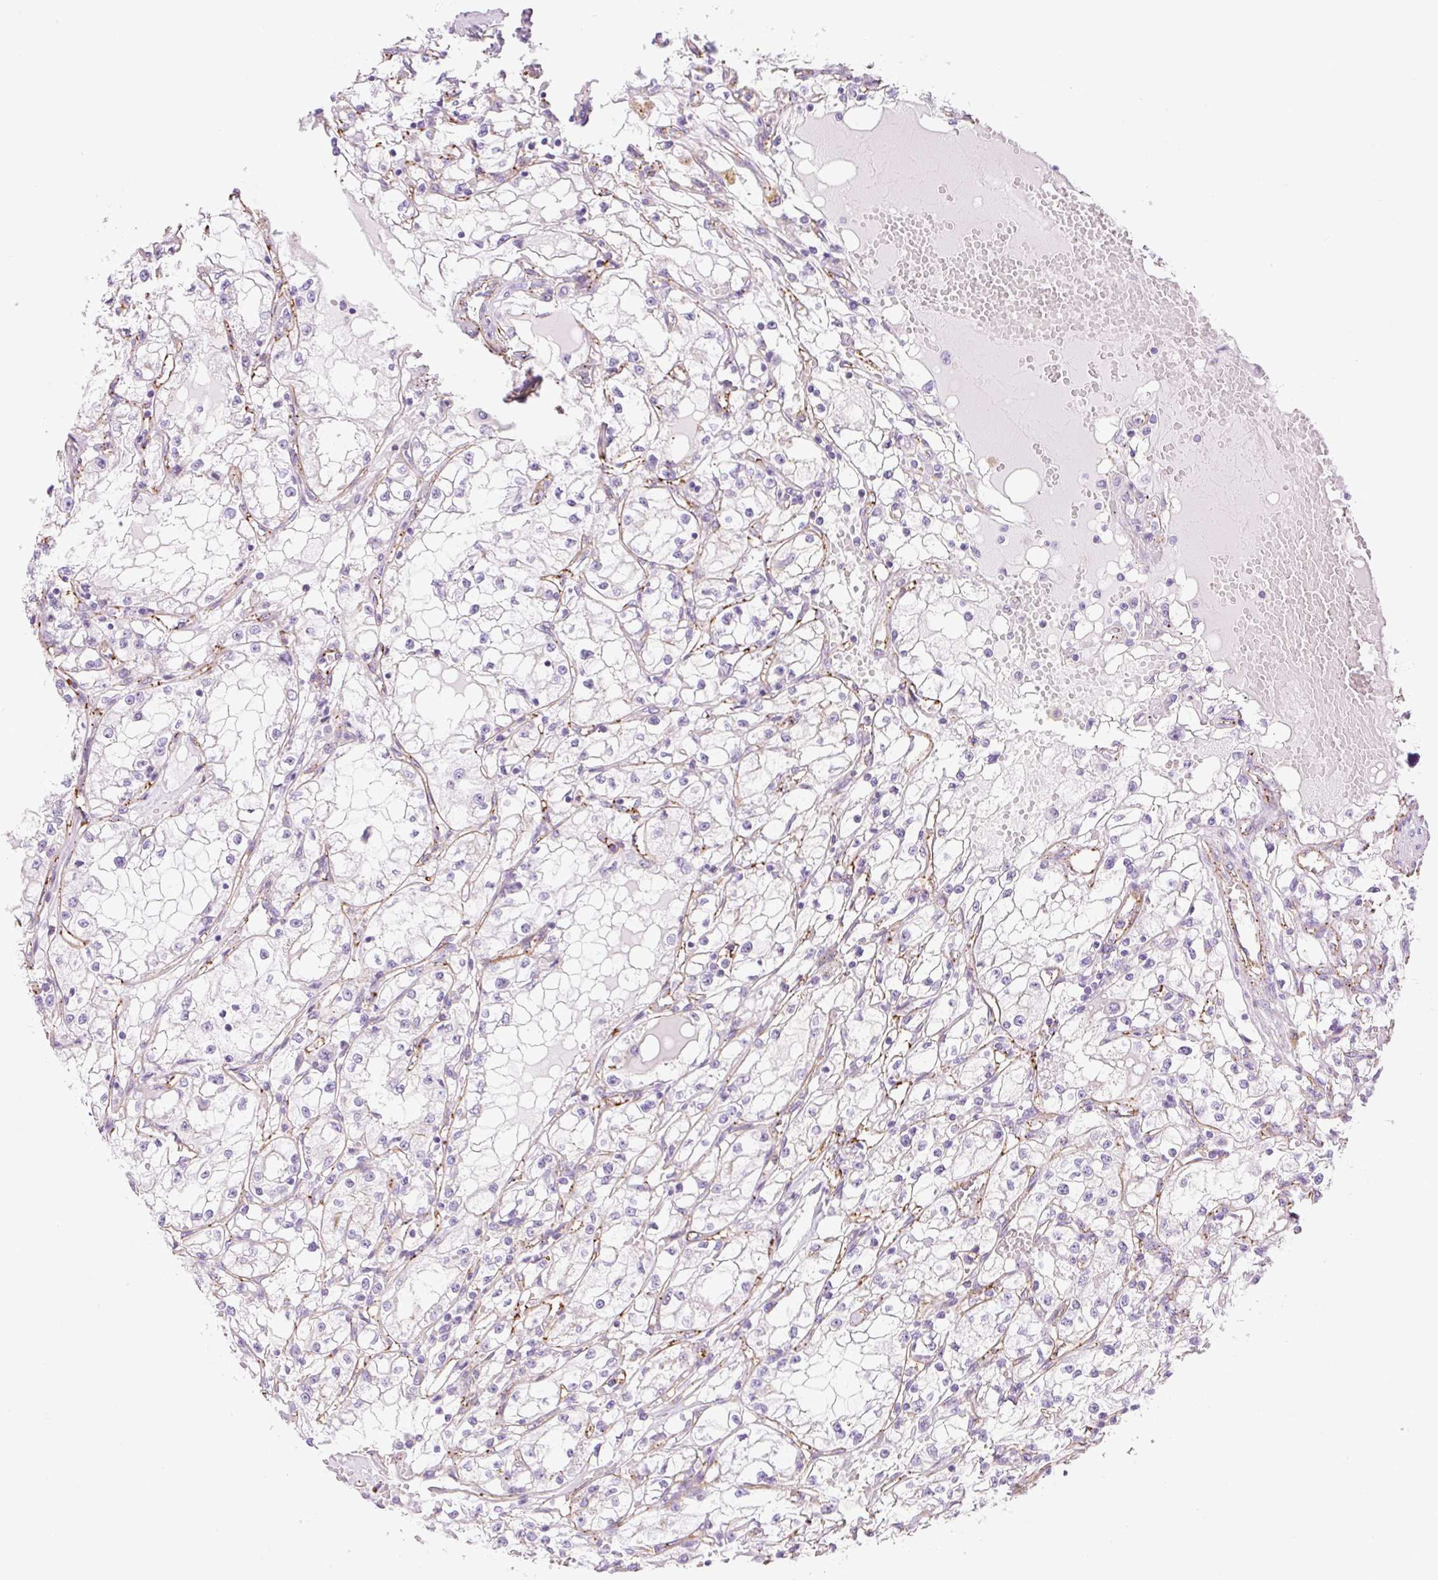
{"staining": {"intensity": "negative", "quantity": "none", "location": "none"}, "tissue": "renal cancer", "cell_type": "Tumor cells", "image_type": "cancer", "snomed": [{"axis": "morphology", "description": "Adenocarcinoma, NOS"}, {"axis": "topography", "description": "Kidney"}], "caption": "Immunohistochemistry (IHC) of adenocarcinoma (renal) reveals no staining in tumor cells.", "gene": "EHD3", "patient": {"sex": "male", "age": 56}}